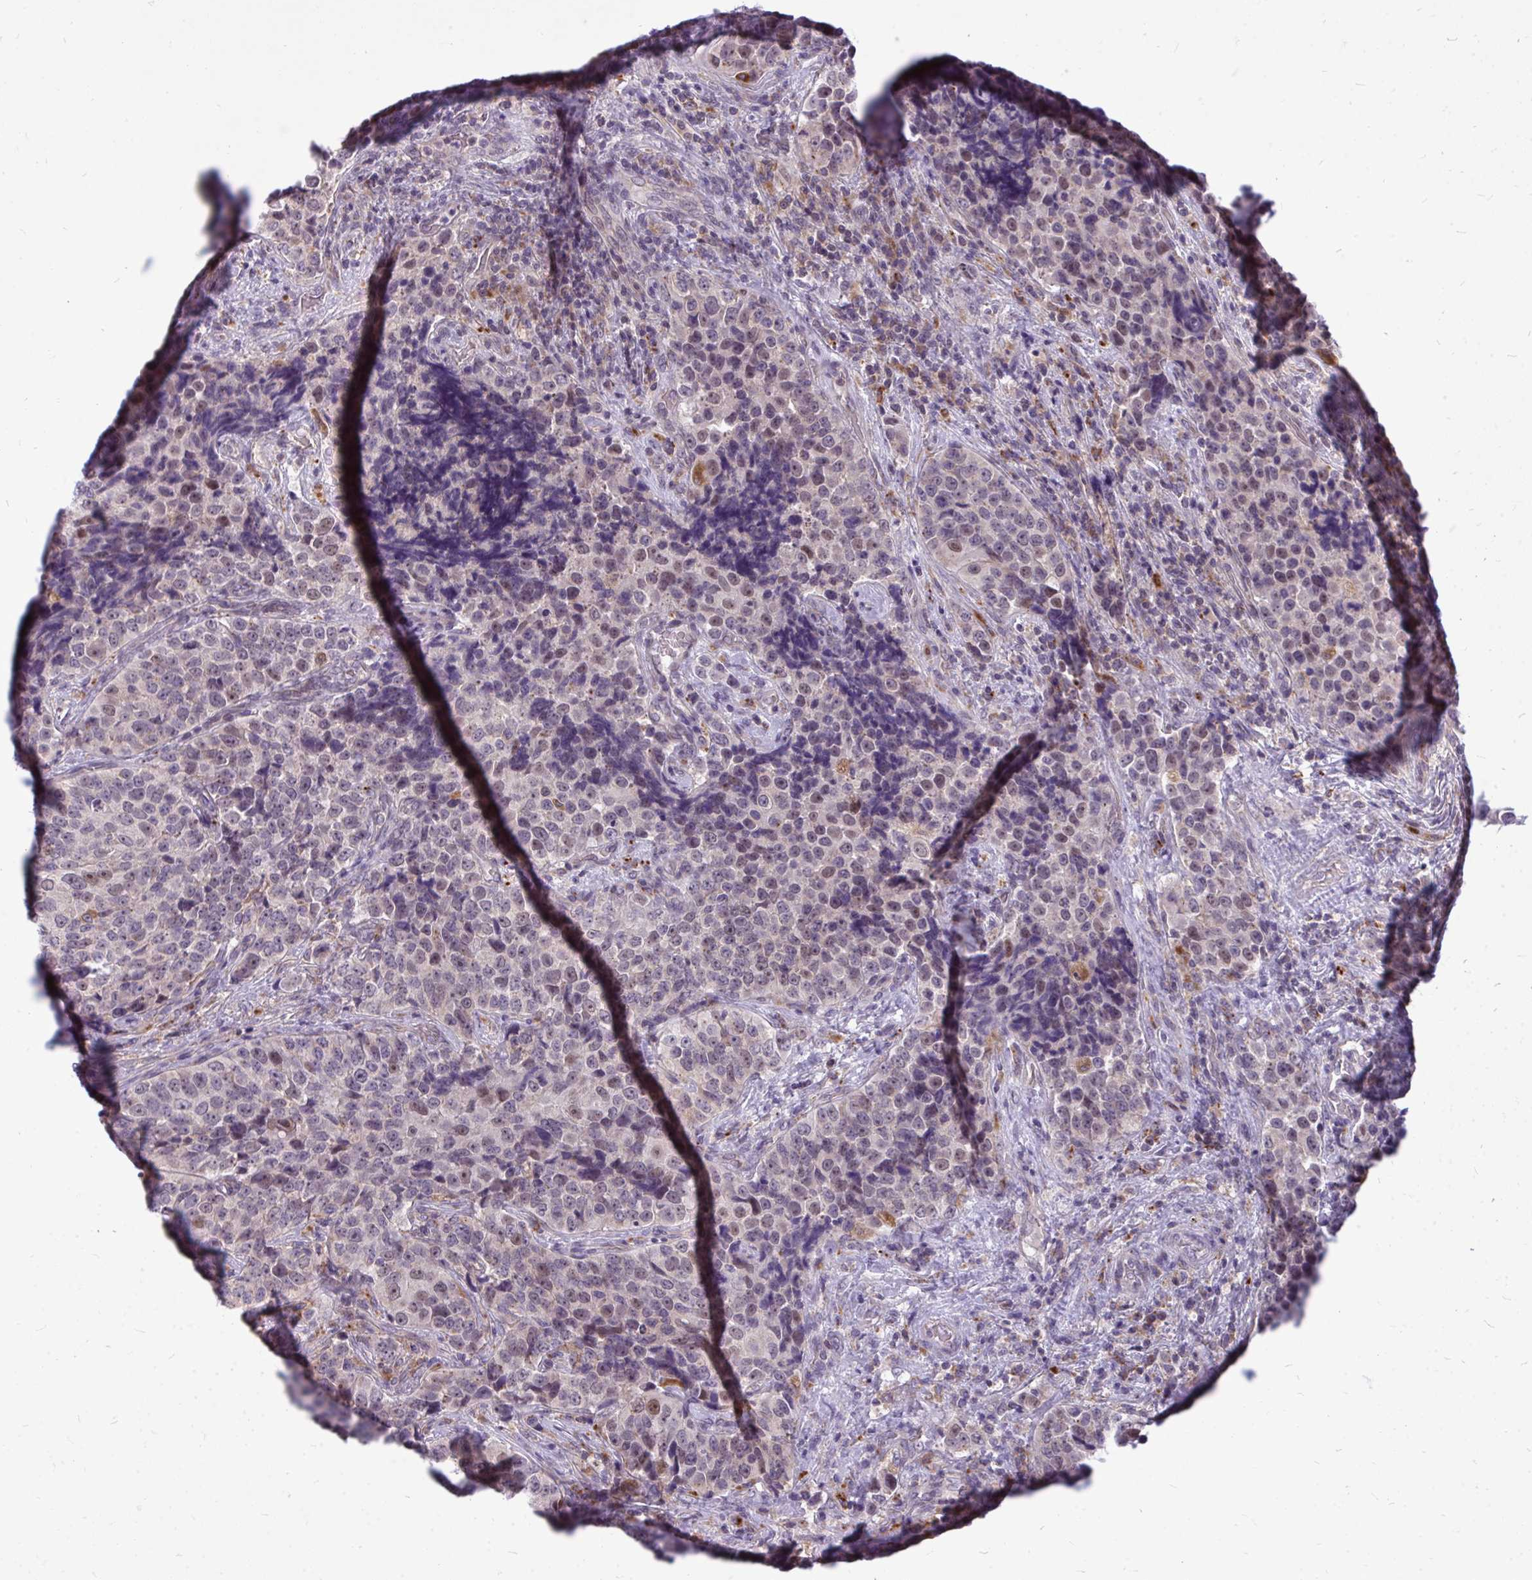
{"staining": {"intensity": "moderate", "quantity": "<25%", "location": "nuclear"}, "tissue": "urothelial cancer", "cell_type": "Tumor cells", "image_type": "cancer", "snomed": [{"axis": "morphology", "description": "Urothelial carcinoma, NOS"}, {"axis": "topography", "description": "Urinary bladder"}], "caption": "This image exhibits immunohistochemistry staining of transitional cell carcinoma, with low moderate nuclear positivity in about <25% of tumor cells.", "gene": "ZSCAN25", "patient": {"sex": "male", "age": 52}}